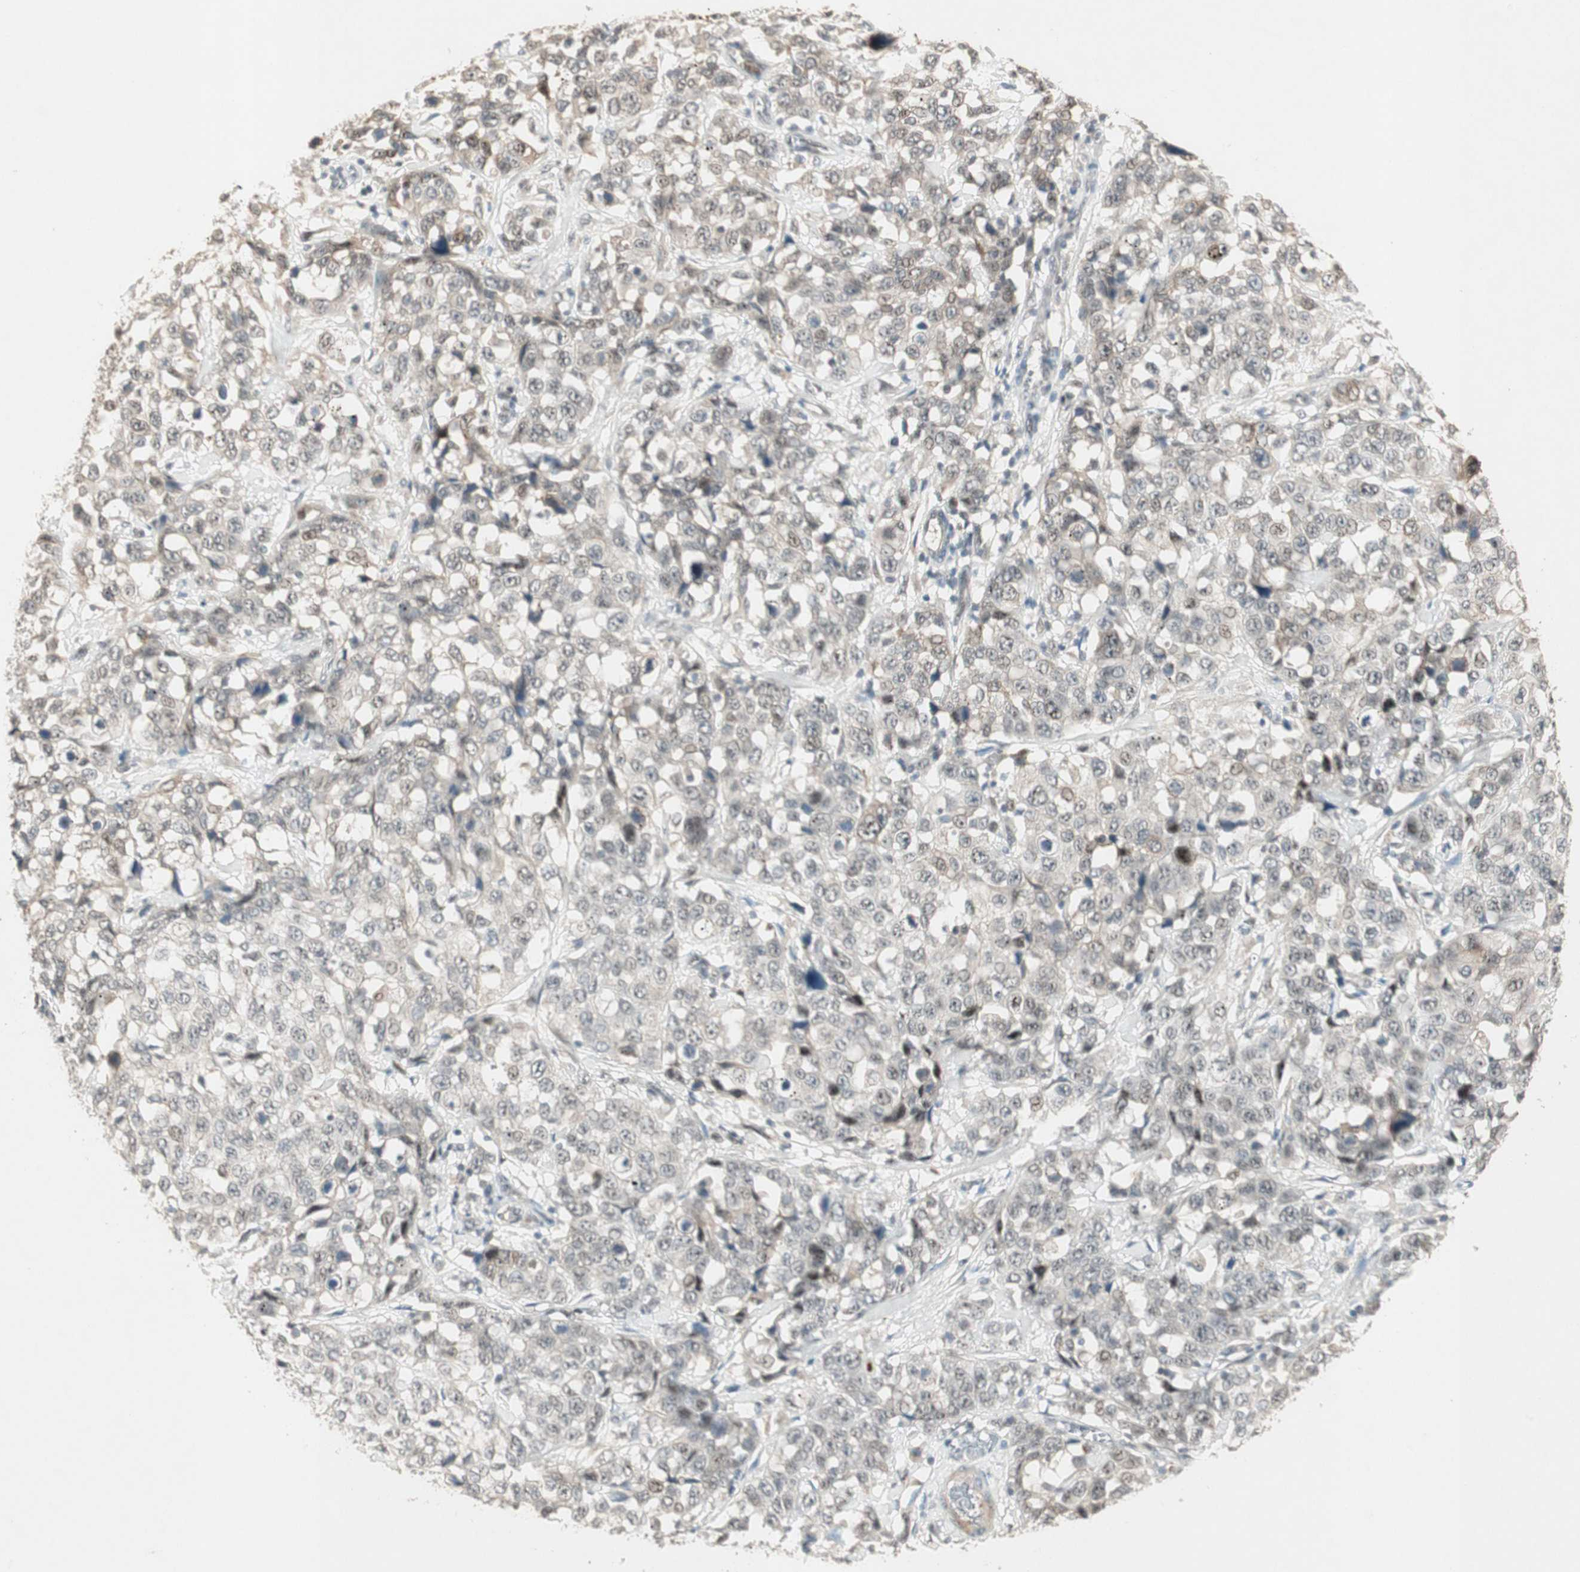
{"staining": {"intensity": "weak", "quantity": "25%-75%", "location": "cytoplasmic/membranous,nuclear"}, "tissue": "stomach cancer", "cell_type": "Tumor cells", "image_type": "cancer", "snomed": [{"axis": "morphology", "description": "Normal tissue, NOS"}, {"axis": "morphology", "description": "Adenocarcinoma, NOS"}, {"axis": "topography", "description": "Stomach"}], "caption": "Weak cytoplasmic/membranous and nuclear positivity for a protein is appreciated in approximately 25%-75% of tumor cells of stomach adenocarcinoma using immunohistochemistry.", "gene": "ACSL5", "patient": {"sex": "male", "age": 48}}